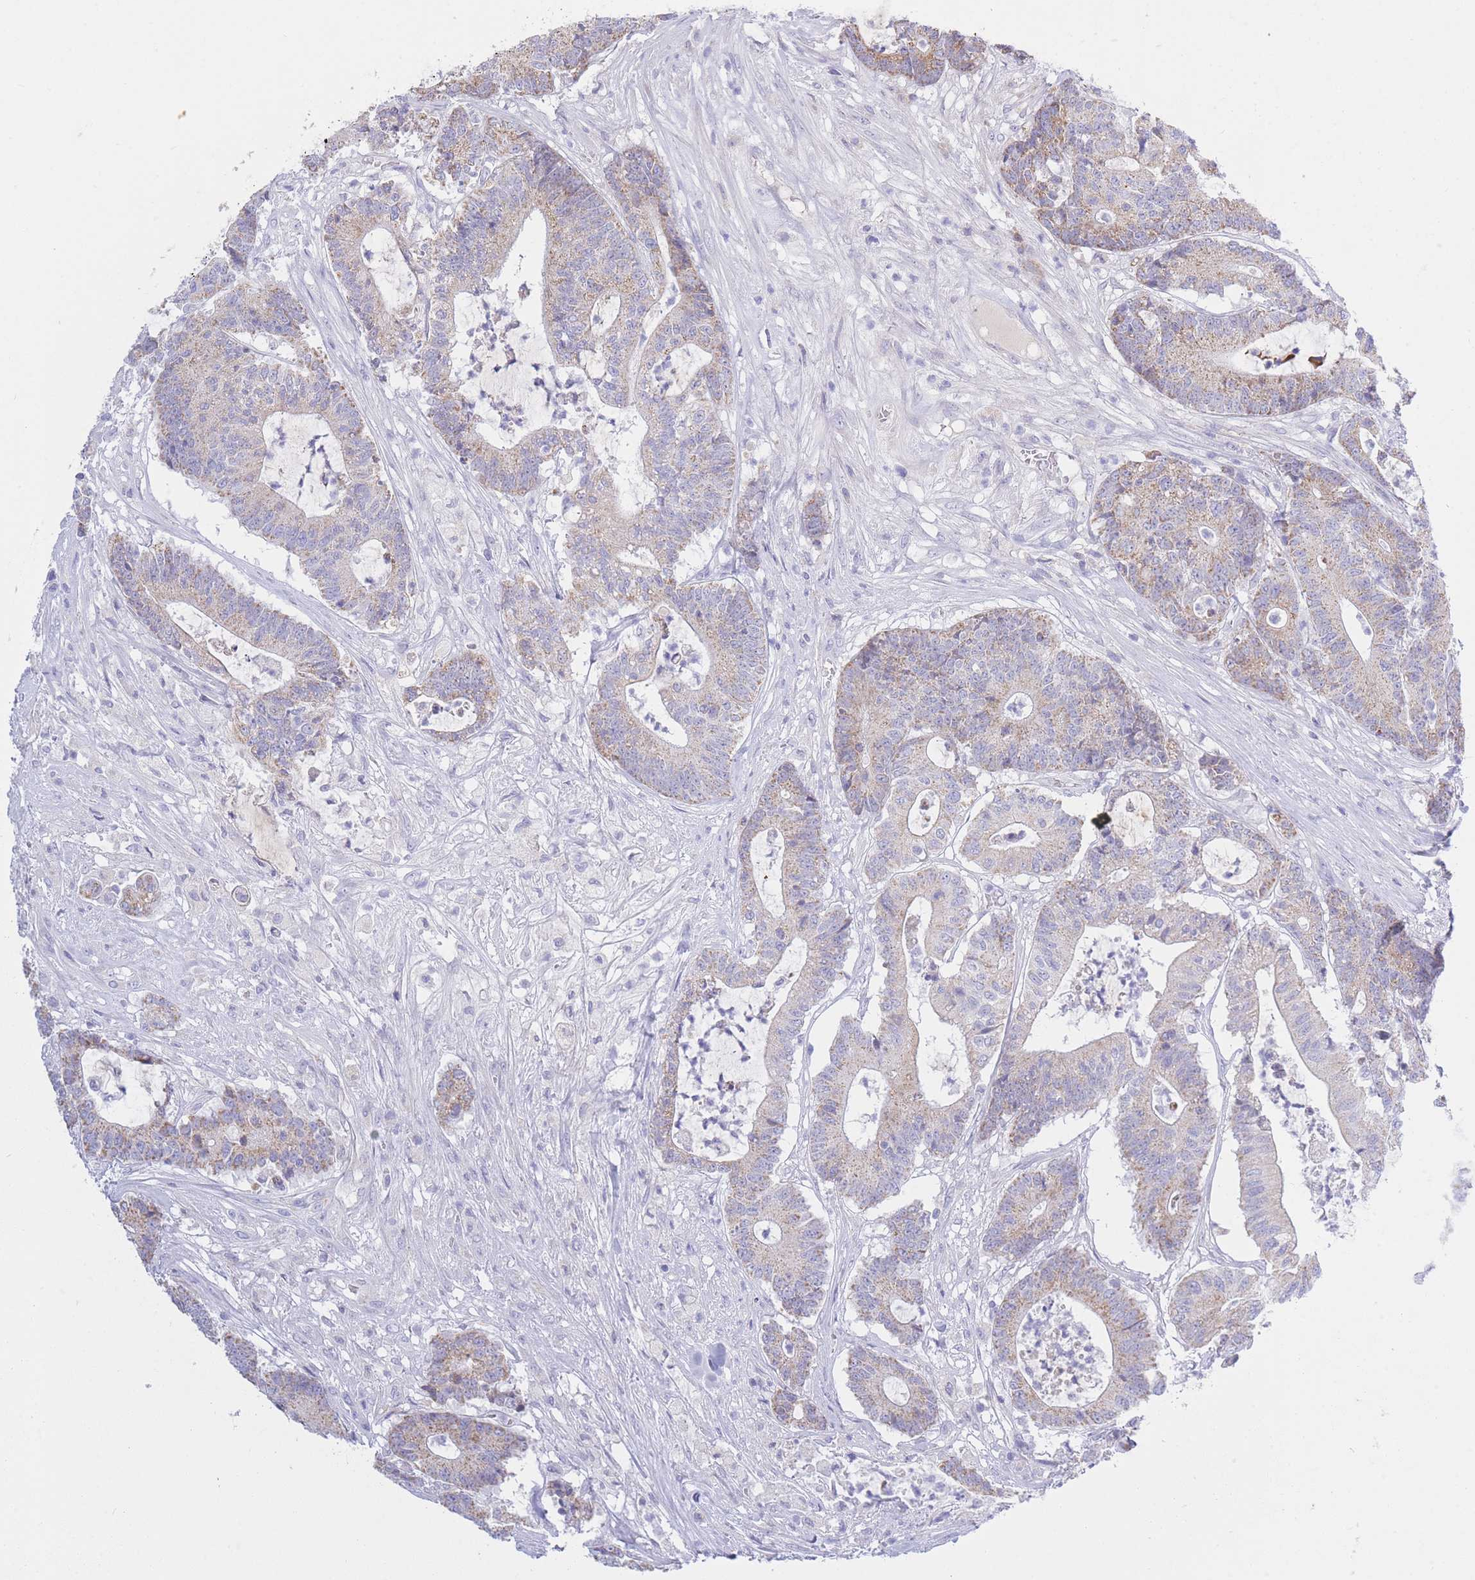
{"staining": {"intensity": "moderate", "quantity": "25%-75%", "location": "cytoplasmic/membranous"}, "tissue": "colorectal cancer", "cell_type": "Tumor cells", "image_type": "cancer", "snomed": [{"axis": "morphology", "description": "Adenocarcinoma, NOS"}, {"axis": "topography", "description": "Colon"}], "caption": "DAB (3,3'-diaminobenzidine) immunohistochemical staining of human colorectal adenocarcinoma reveals moderate cytoplasmic/membranous protein positivity in about 25%-75% of tumor cells.", "gene": "NANP", "patient": {"sex": "female", "age": 84}}